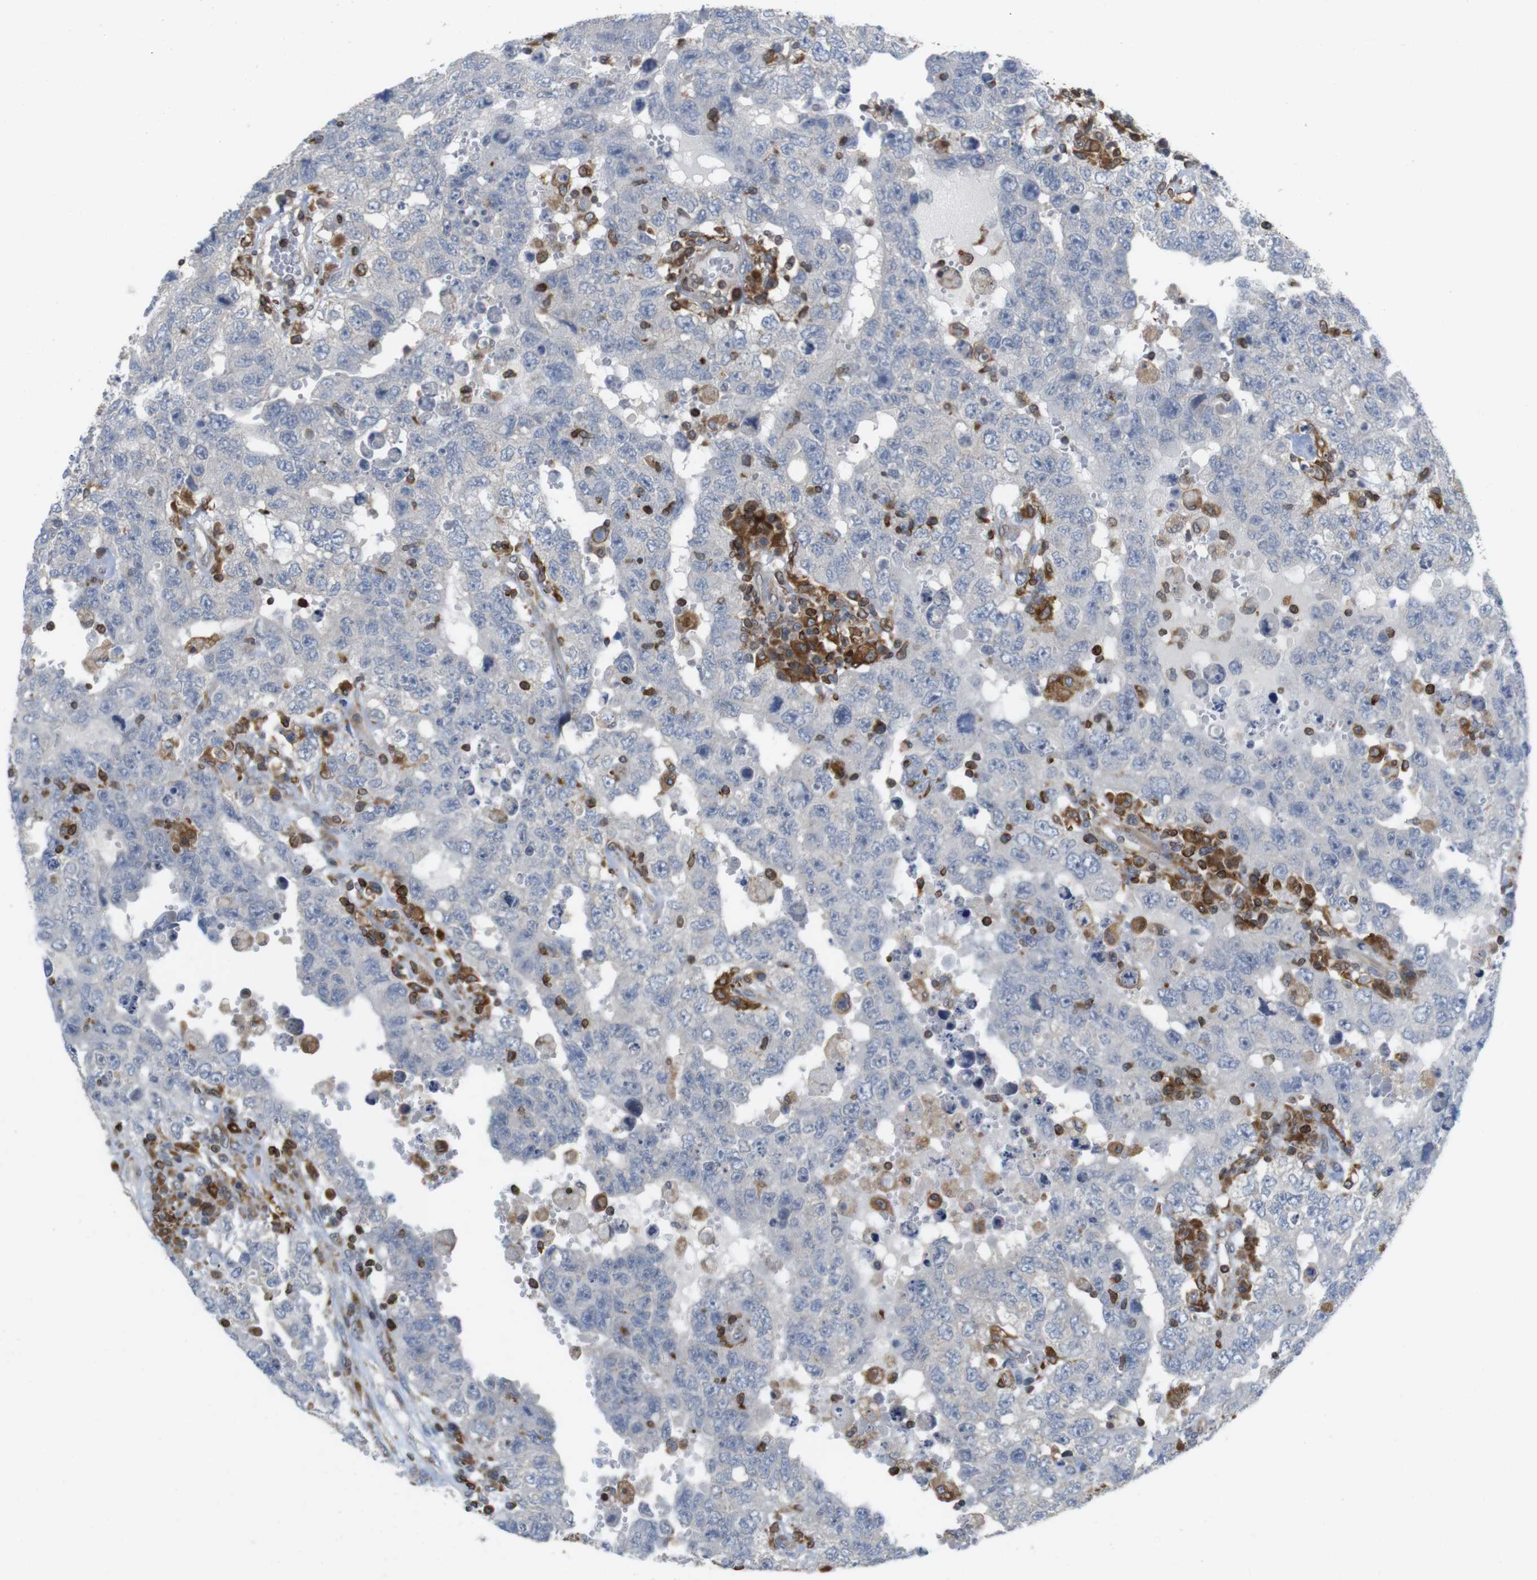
{"staining": {"intensity": "negative", "quantity": "none", "location": "none"}, "tissue": "testis cancer", "cell_type": "Tumor cells", "image_type": "cancer", "snomed": [{"axis": "morphology", "description": "Carcinoma, Embryonal, NOS"}, {"axis": "topography", "description": "Testis"}], "caption": "A high-resolution histopathology image shows immunohistochemistry (IHC) staining of testis cancer, which demonstrates no significant expression in tumor cells.", "gene": "ARL6IP5", "patient": {"sex": "male", "age": 26}}